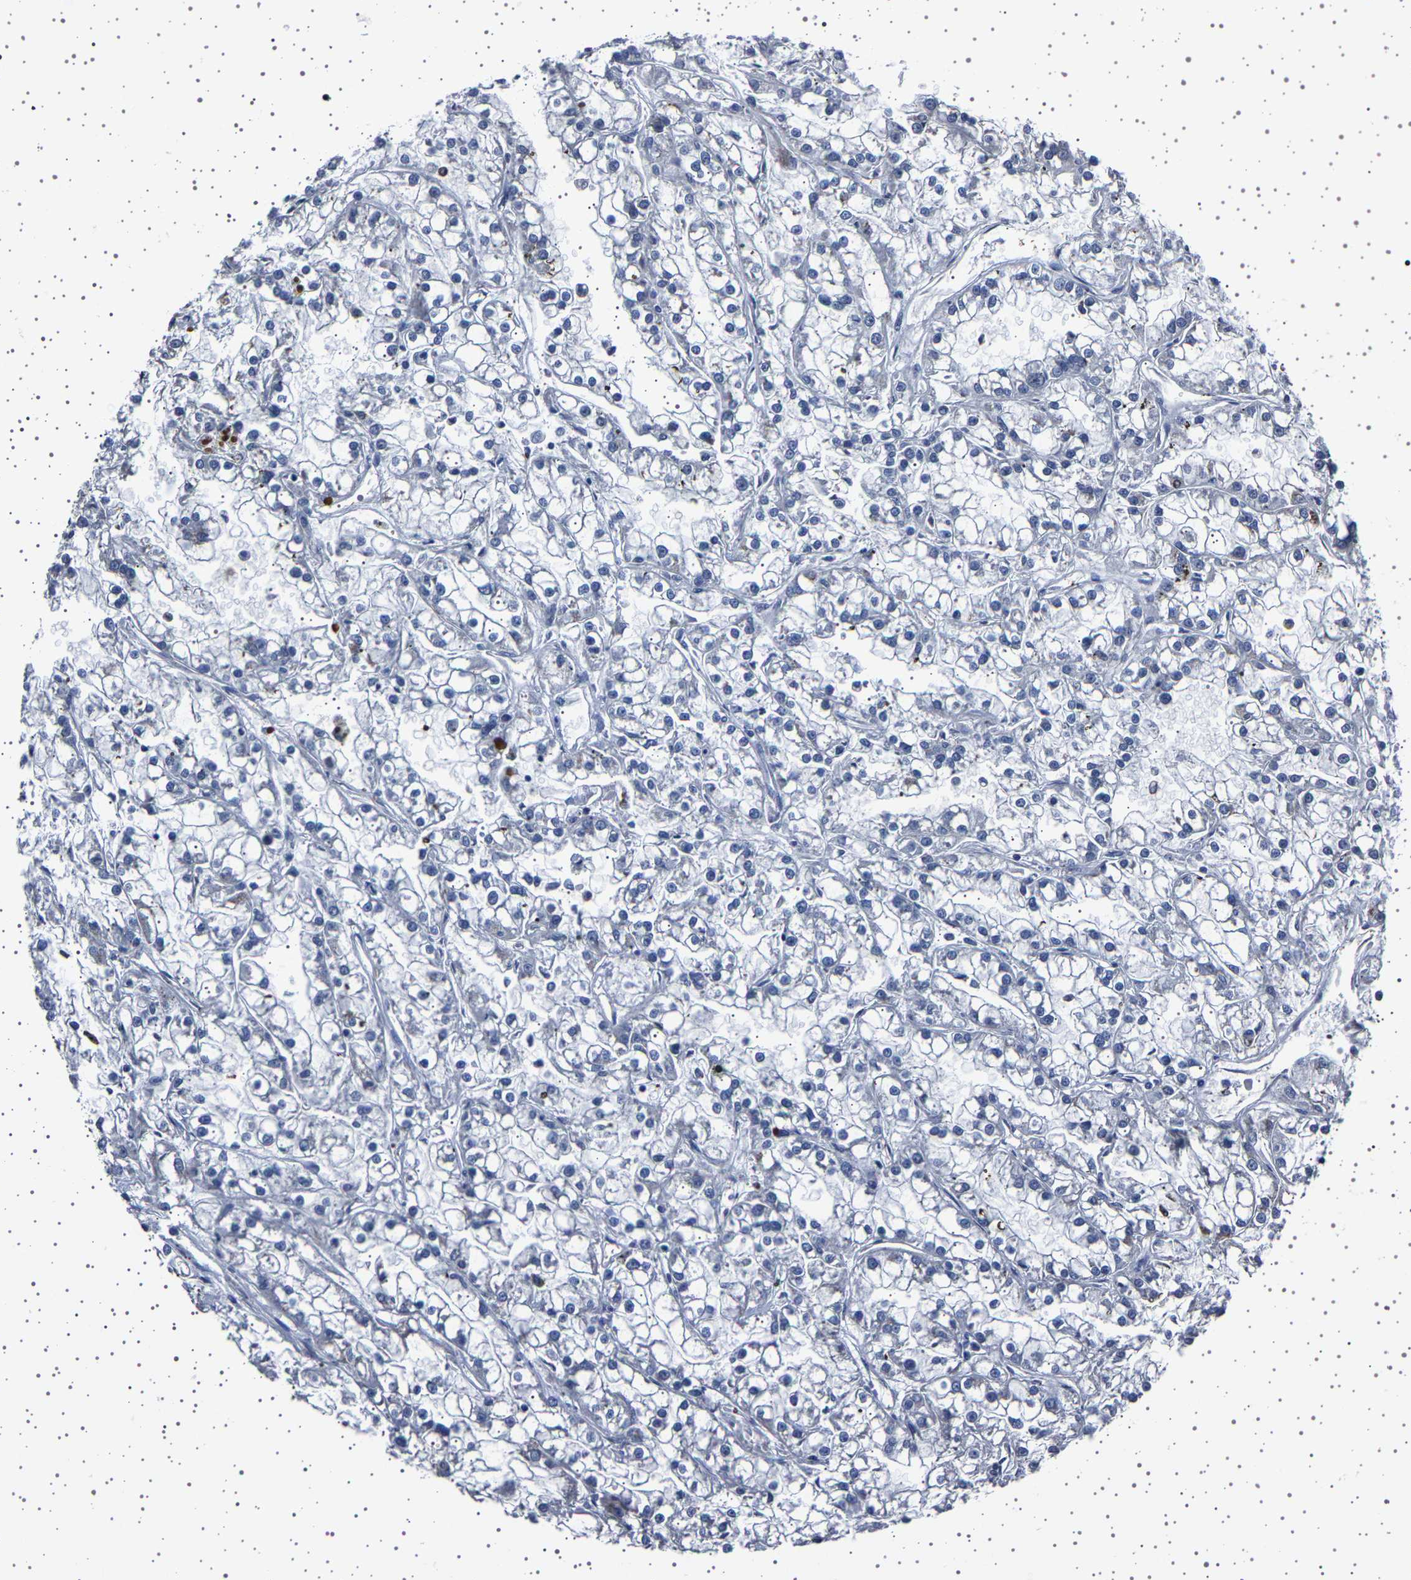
{"staining": {"intensity": "negative", "quantity": "none", "location": "none"}, "tissue": "renal cancer", "cell_type": "Tumor cells", "image_type": "cancer", "snomed": [{"axis": "morphology", "description": "Adenocarcinoma, NOS"}, {"axis": "topography", "description": "Kidney"}], "caption": "This is an immunohistochemistry image of human renal cancer (adenocarcinoma). There is no staining in tumor cells.", "gene": "IL10RB", "patient": {"sex": "female", "age": 52}}